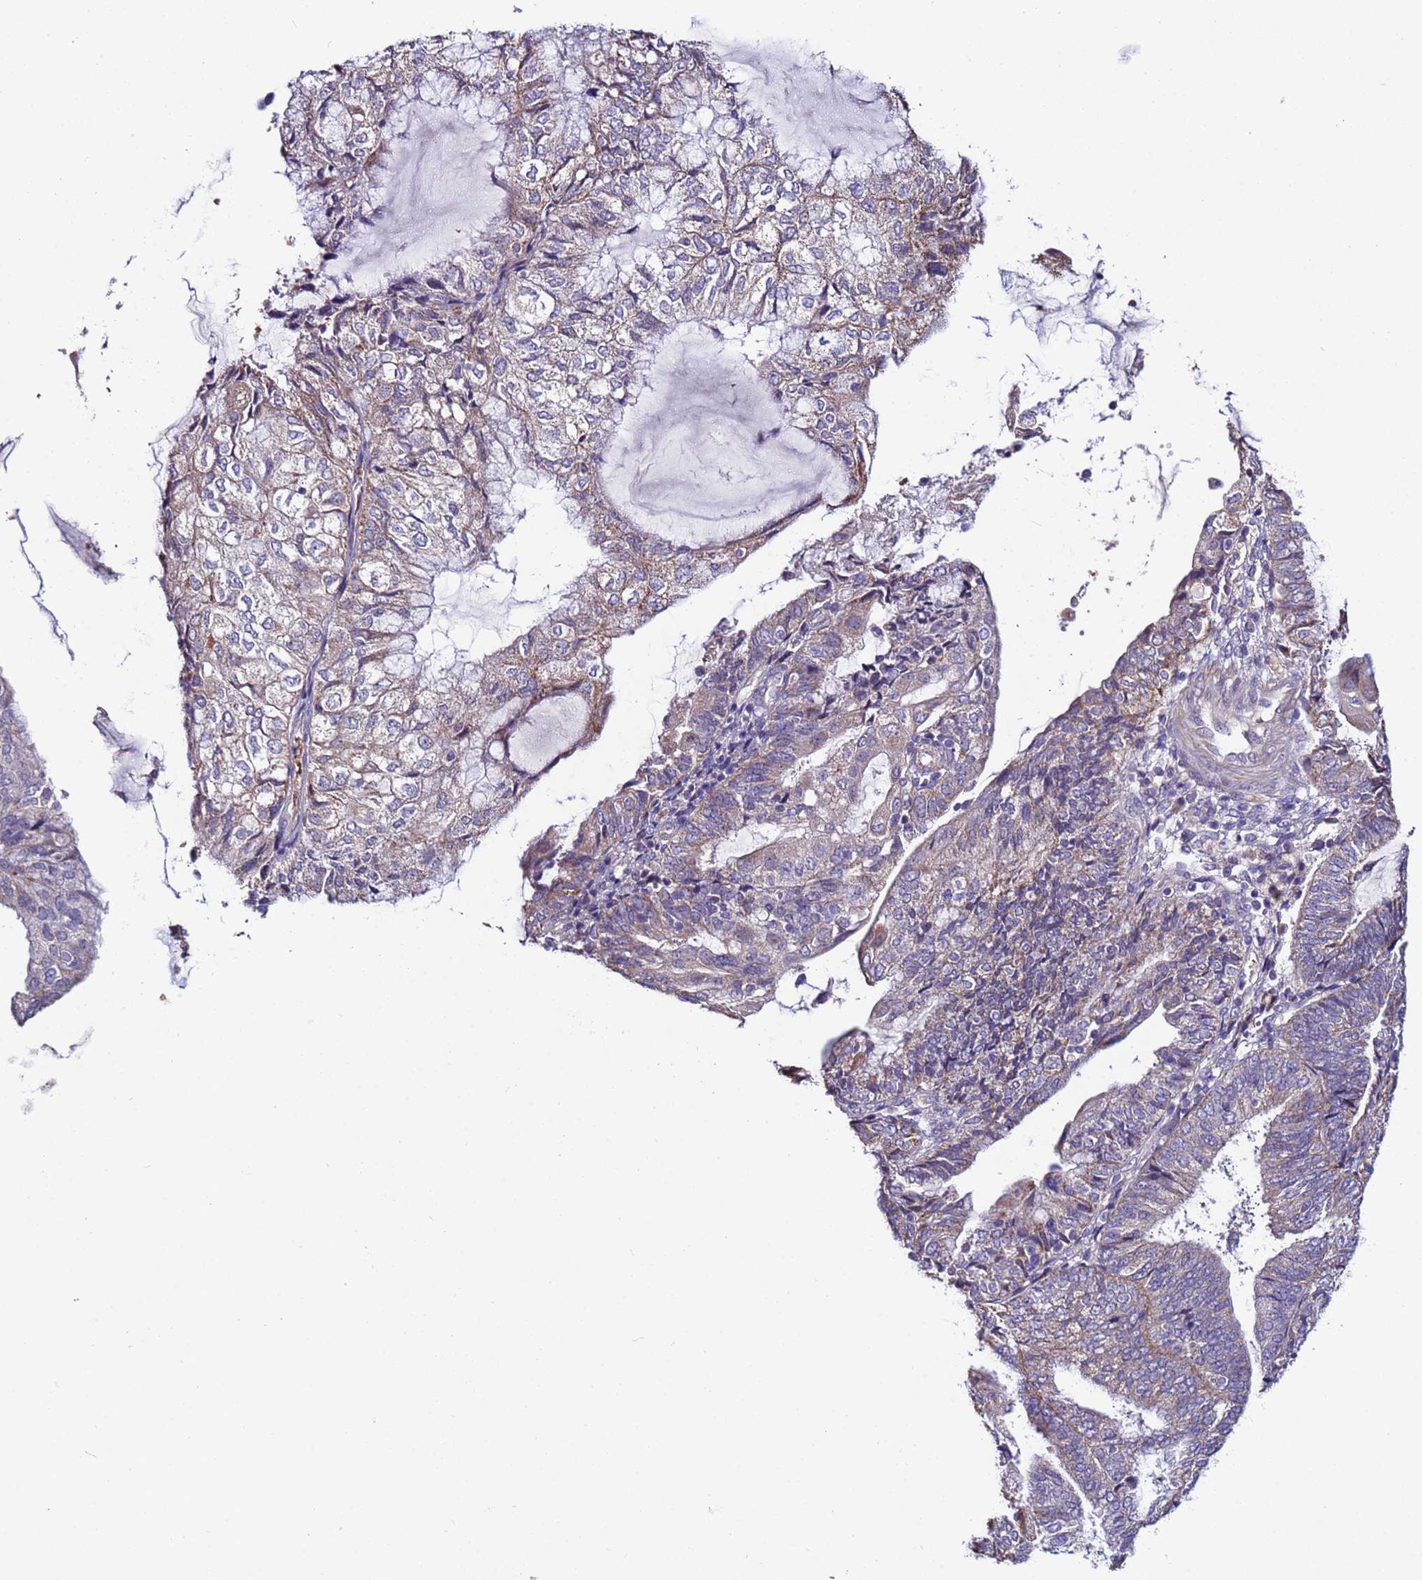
{"staining": {"intensity": "weak", "quantity": "25%-75%", "location": "cytoplasmic/membranous"}, "tissue": "endometrial cancer", "cell_type": "Tumor cells", "image_type": "cancer", "snomed": [{"axis": "morphology", "description": "Adenocarcinoma, NOS"}, {"axis": "topography", "description": "Endometrium"}], "caption": "Endometrial cancer stained with immunohistochemistry exhibits weak cytoplasmic/membranous staining in approximately 25%-75% of tumor cells.", "gene": "CLHC1", "patient": {"sex": "female", "age": 81}}